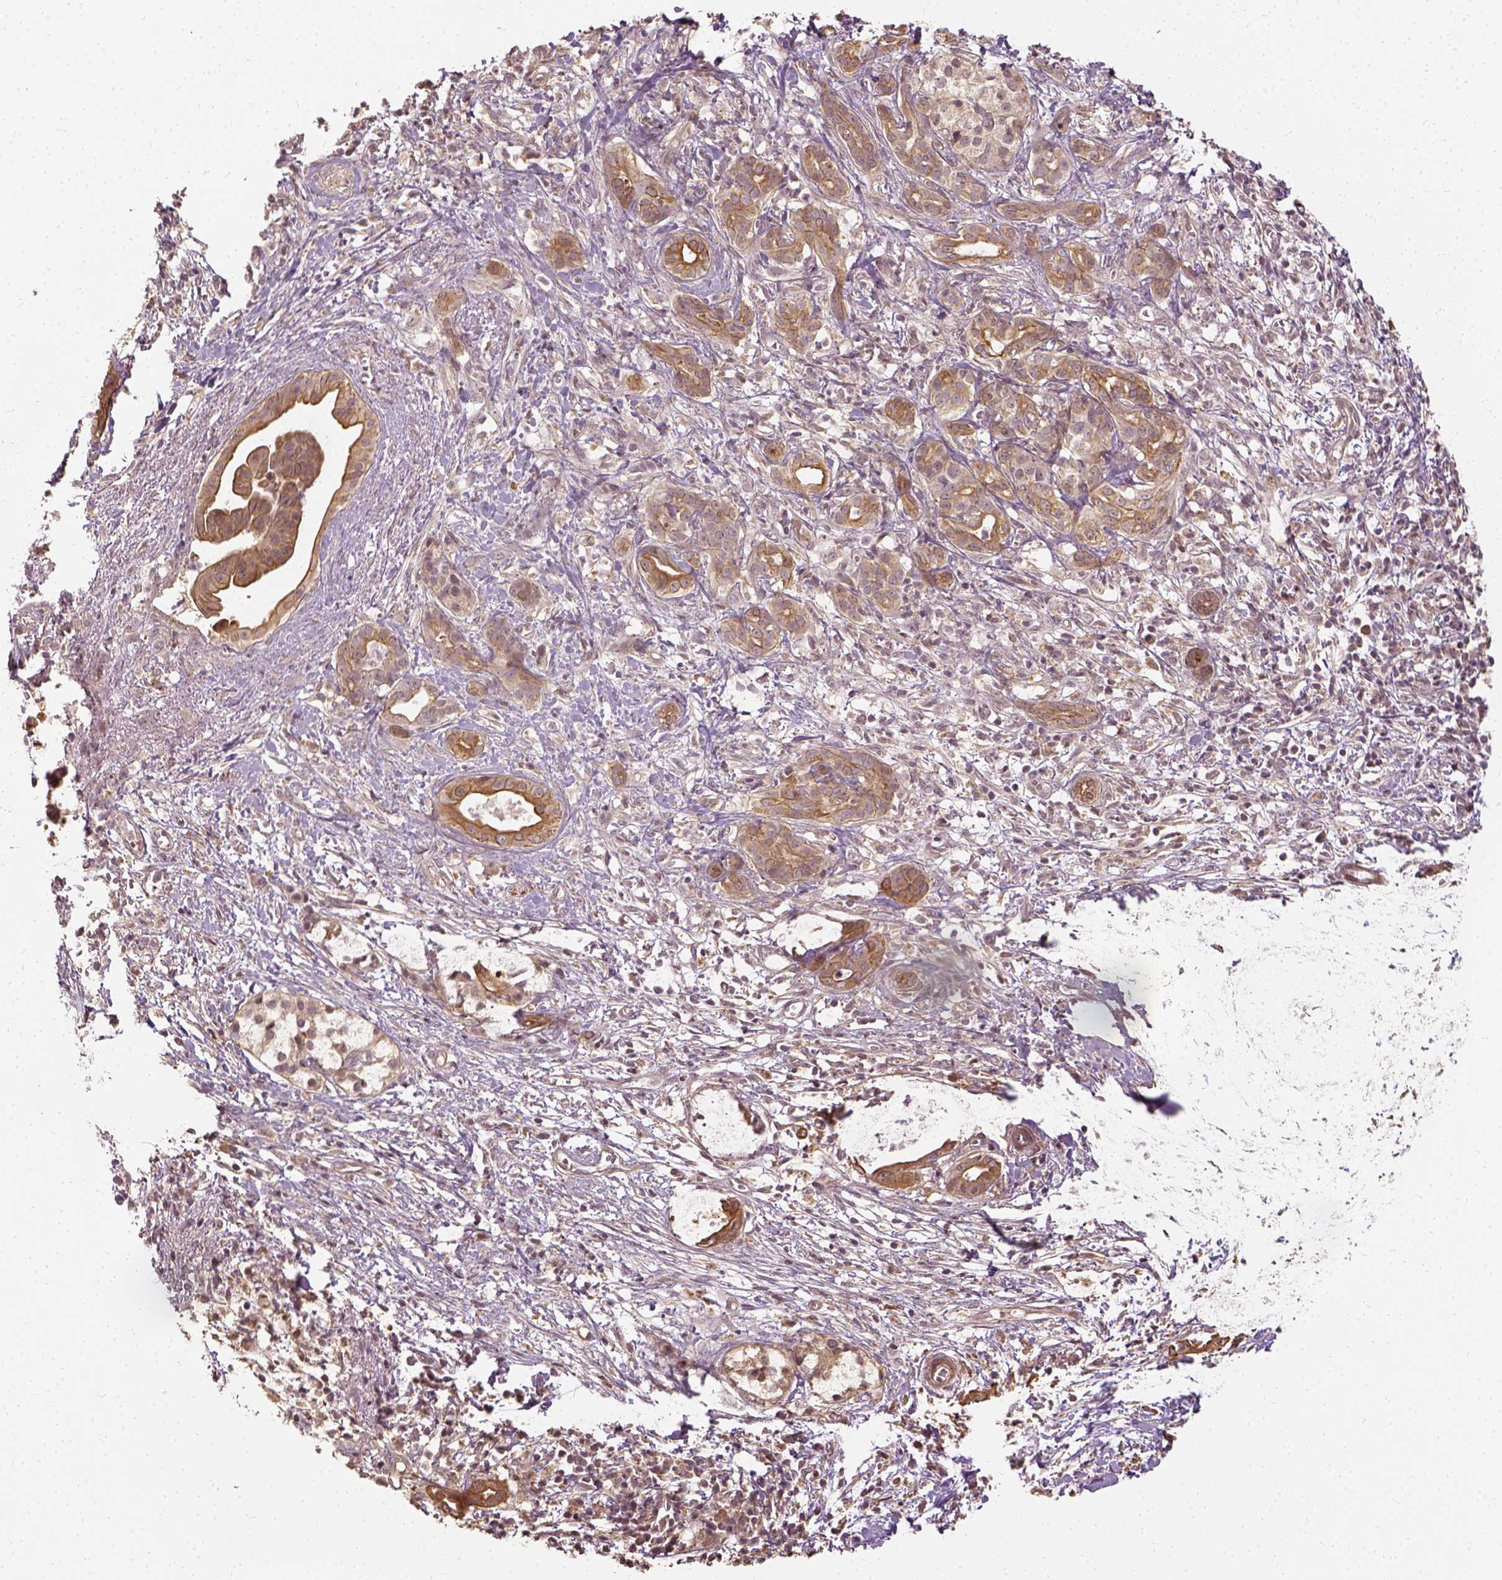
{"staining": {"intensity": "moderate", "quantity": ">75%", "location": "cytoplasmic/membranous"}, "tissue": "pancreatic cancer", "cell_type": "Tumor cells", "image_type": "cancer", "snomed": [{"axis": "morphology", "description": "Adenocarcinoma, NOS"}, {"axis": "topography", "description": "Pancreas"}], "caption": "High-power microscopy captured an immunohistochemistry image of pancreatic cancer (adenocarcinoma), revealing moderate cytoplasmic/membranous staining in about >75% of tumor cells.", "gene": "VEGFA", "patient": {"sex": "male", "age": 61}}